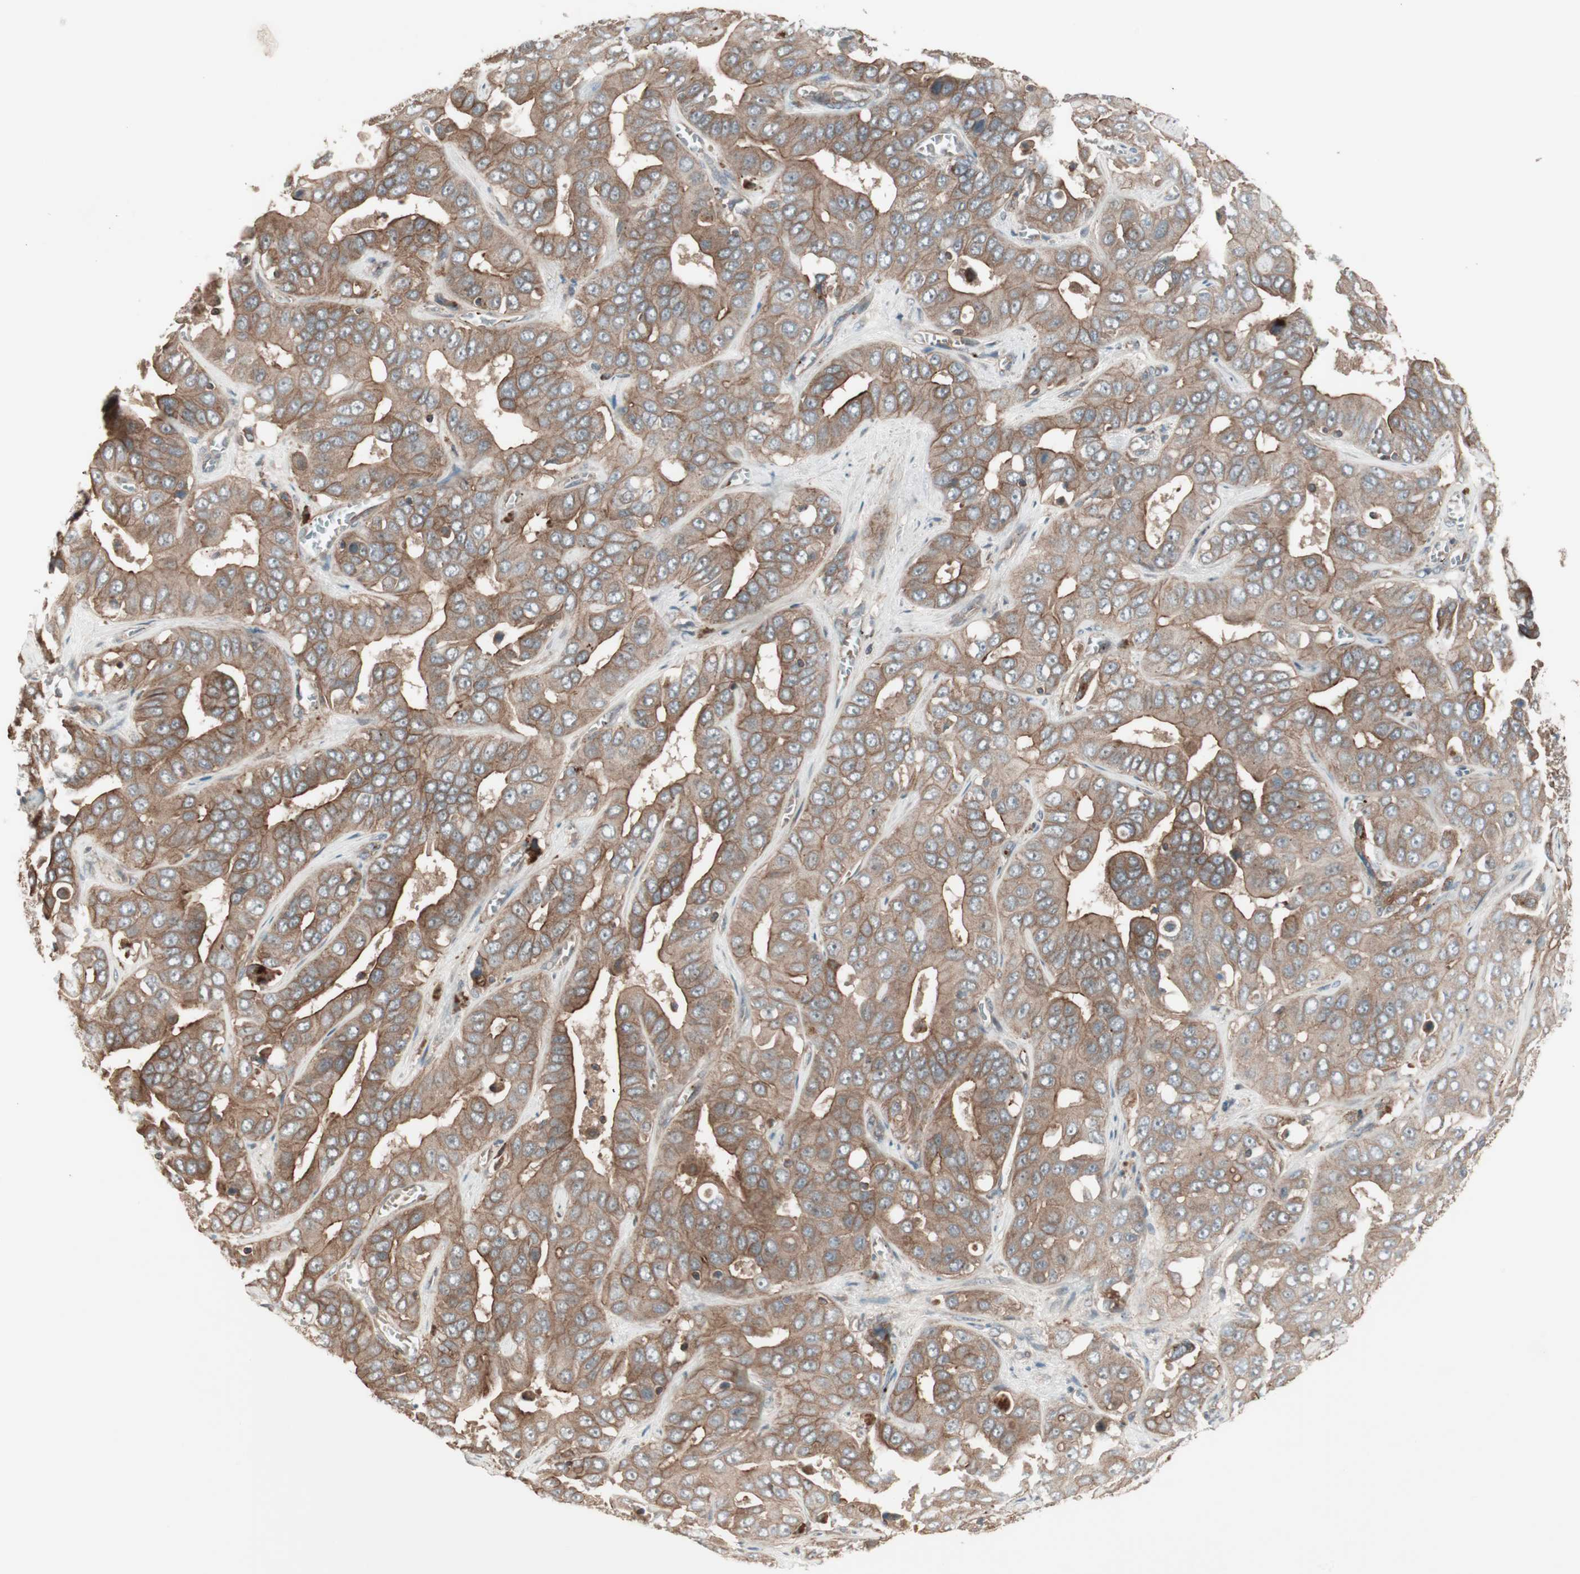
{"staining": {"intensity": "strong", "quantity": ">75%", "location": "cytoplasmic/membranous"}, "tissue": "liver cancer", "cell_type": "Tumor cells", "image_type": "cancer", "snomed": [{"axis": "morphology", "description": "Cholangiocarcinoma"}, {"axis": "topography", "description": "Liver"}], "caption": "About >75% of tumor cells in liver cancer (cholangiocarcinoma) reveal strong cytoplasmic/membranous protein positivity as visualized by brown immunohistochemical staining.", "gene": "TFPI", "patient": {"sex": "female", "age": 52}}